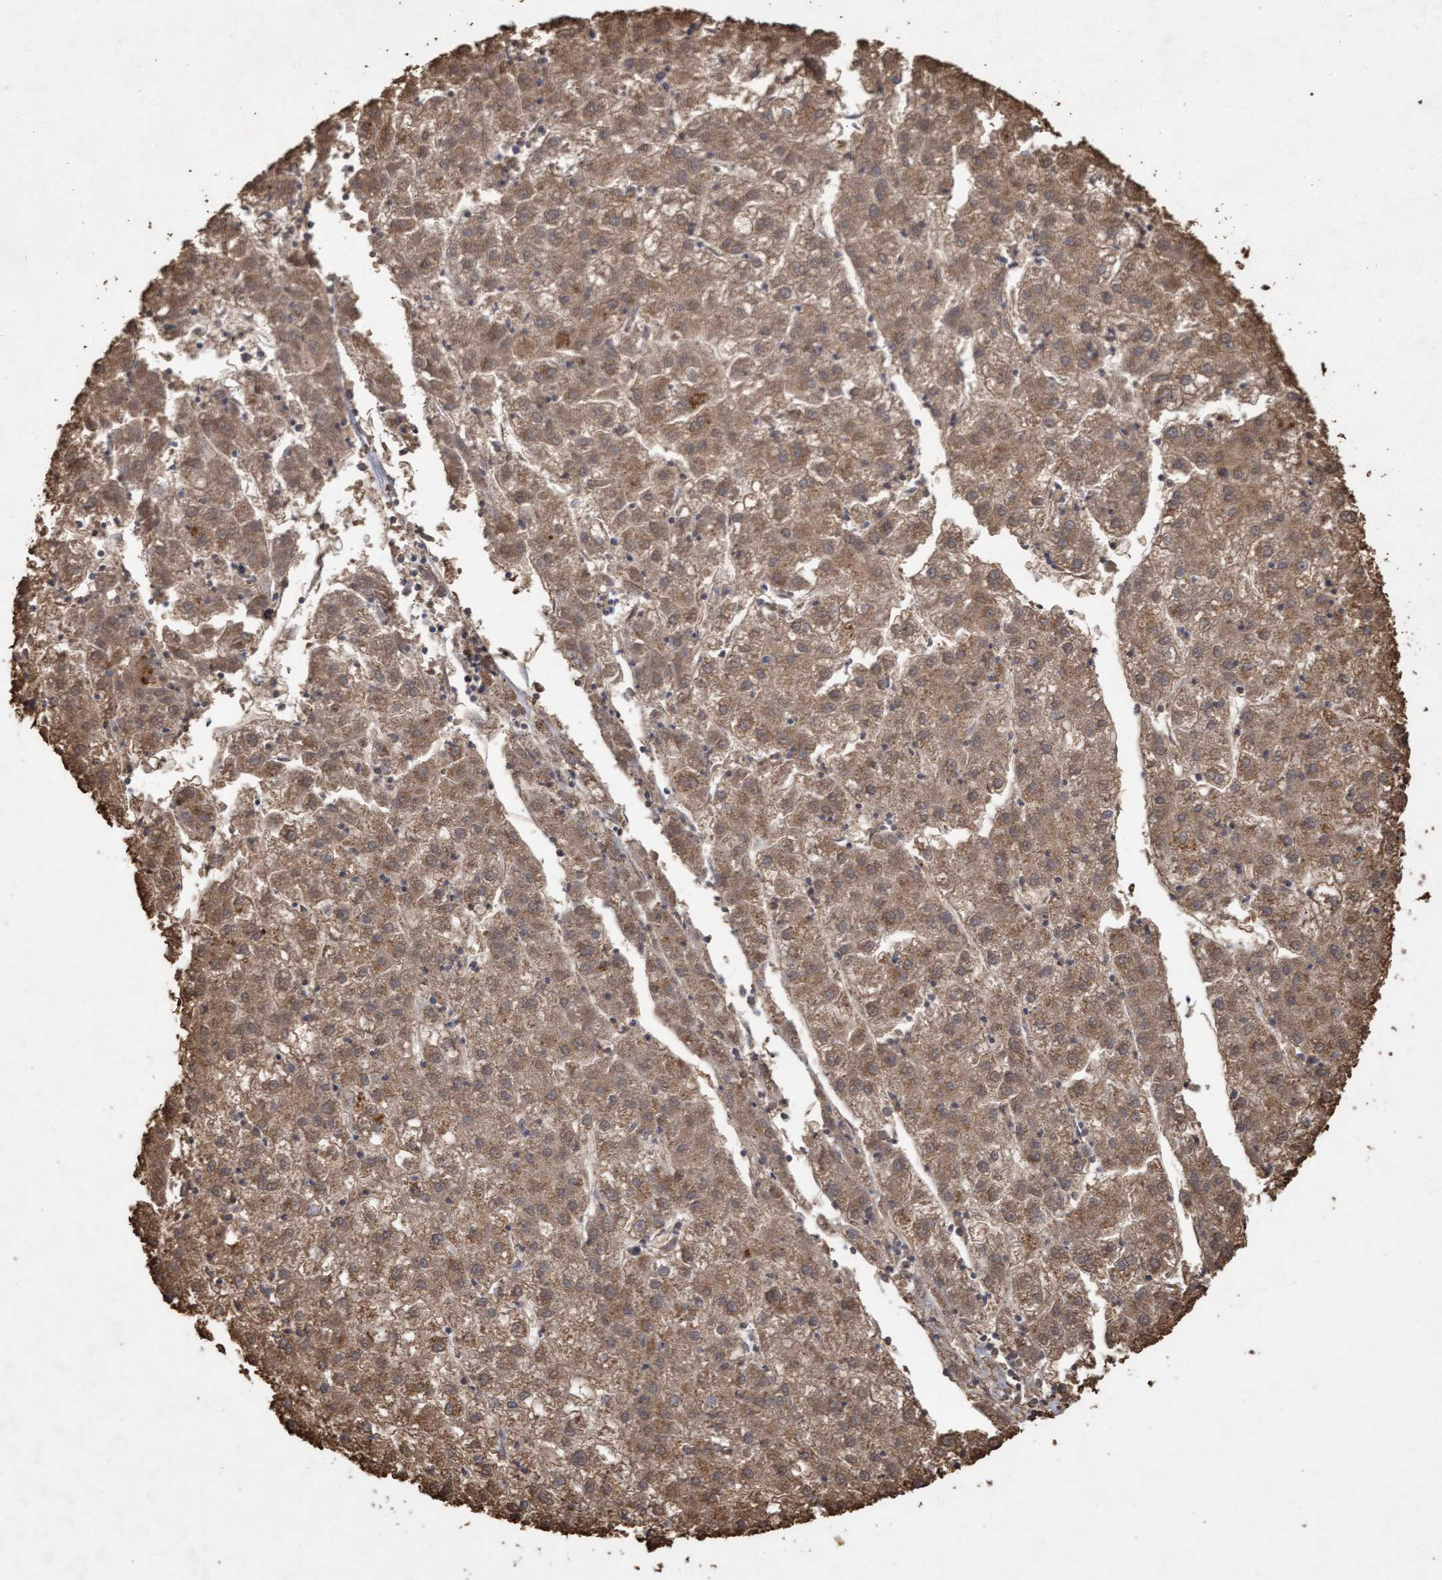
{"staining": {"intensity": "moderate", "quantity": ">75%", "location": "cytoplasmic/membranous"}, "tissue": "liver cancer", "cell_type": "Tumor cells", "image_type": "cancer", "snomed": [{"axis": "morphology", "description": "Carcinoma, Hepatocellular, NOS"}, {"axis": "topography", "description": "Liver"}], "caption": "An immunohistochemistry histopathology image of neoplastic tissue is shown. Protein staining in brown shows moderate cytoplasmic/membranous positivity in liver hepatocellular carcinoma within tumor cells. (brown staining indicates protein expression, while blue staining denotes nuclei).", "gene": "VSIG8", "patient": {"sex": "male", "age": 72}}